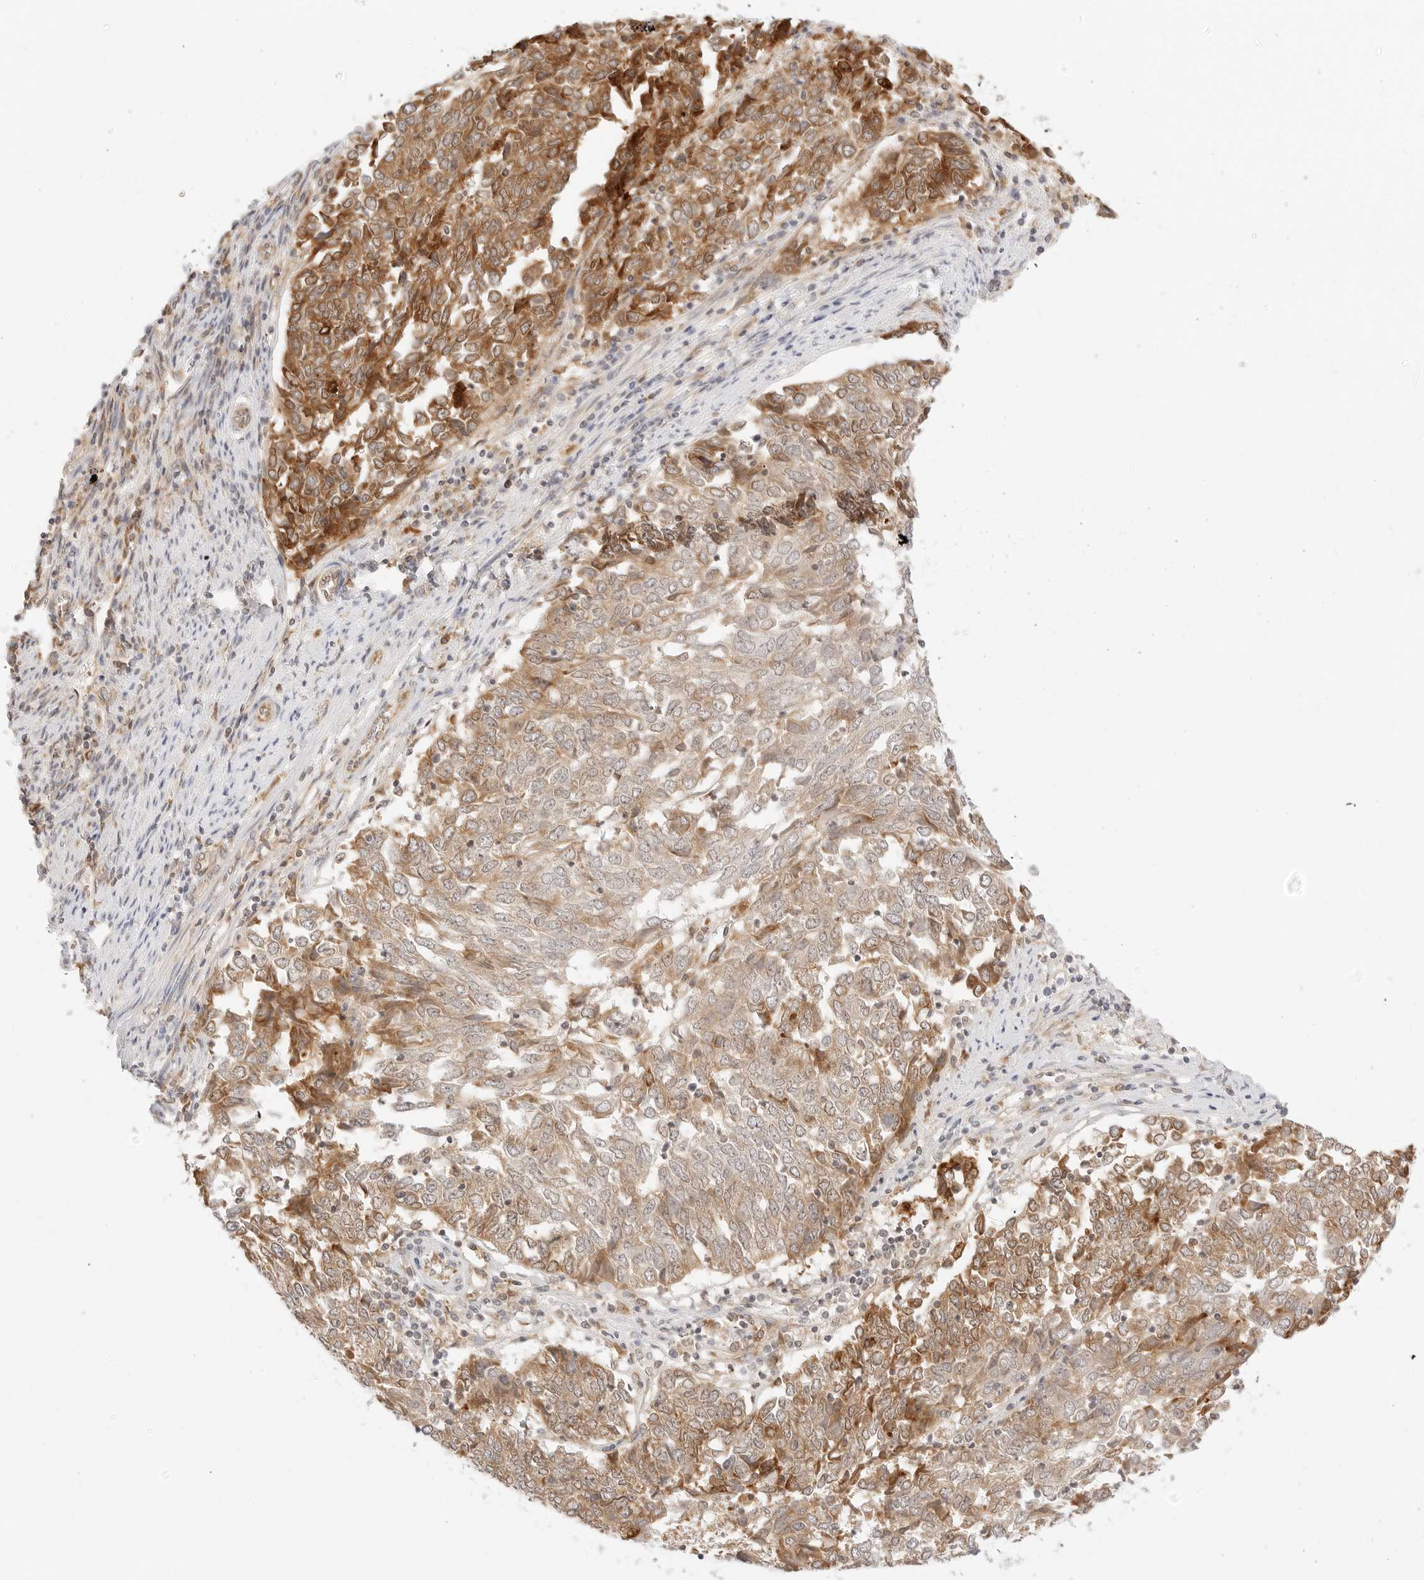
{"staining": {"intensity": "moderate", "quantity": ">75%", "location": "cytoplasmic/membranous"}, "tissue": "endometrial cancer", "cell_type": "Tumor cells", "image_type": "cancer", "snomed": [{"axis": "morphology", "description": "Adenocarcinoma, NOS"}, {"axis": "topography", "description": "Endometrium"}], "caption": "An image showing moderate cytoplasmic/membranous staining in approximately >75% of tumor cells in adenocarcinoma (endometrial), as visualized by brown immunohistochemical staining.", "gene": "ERO1B", "patient": {"sex": "female", "age": 80}}